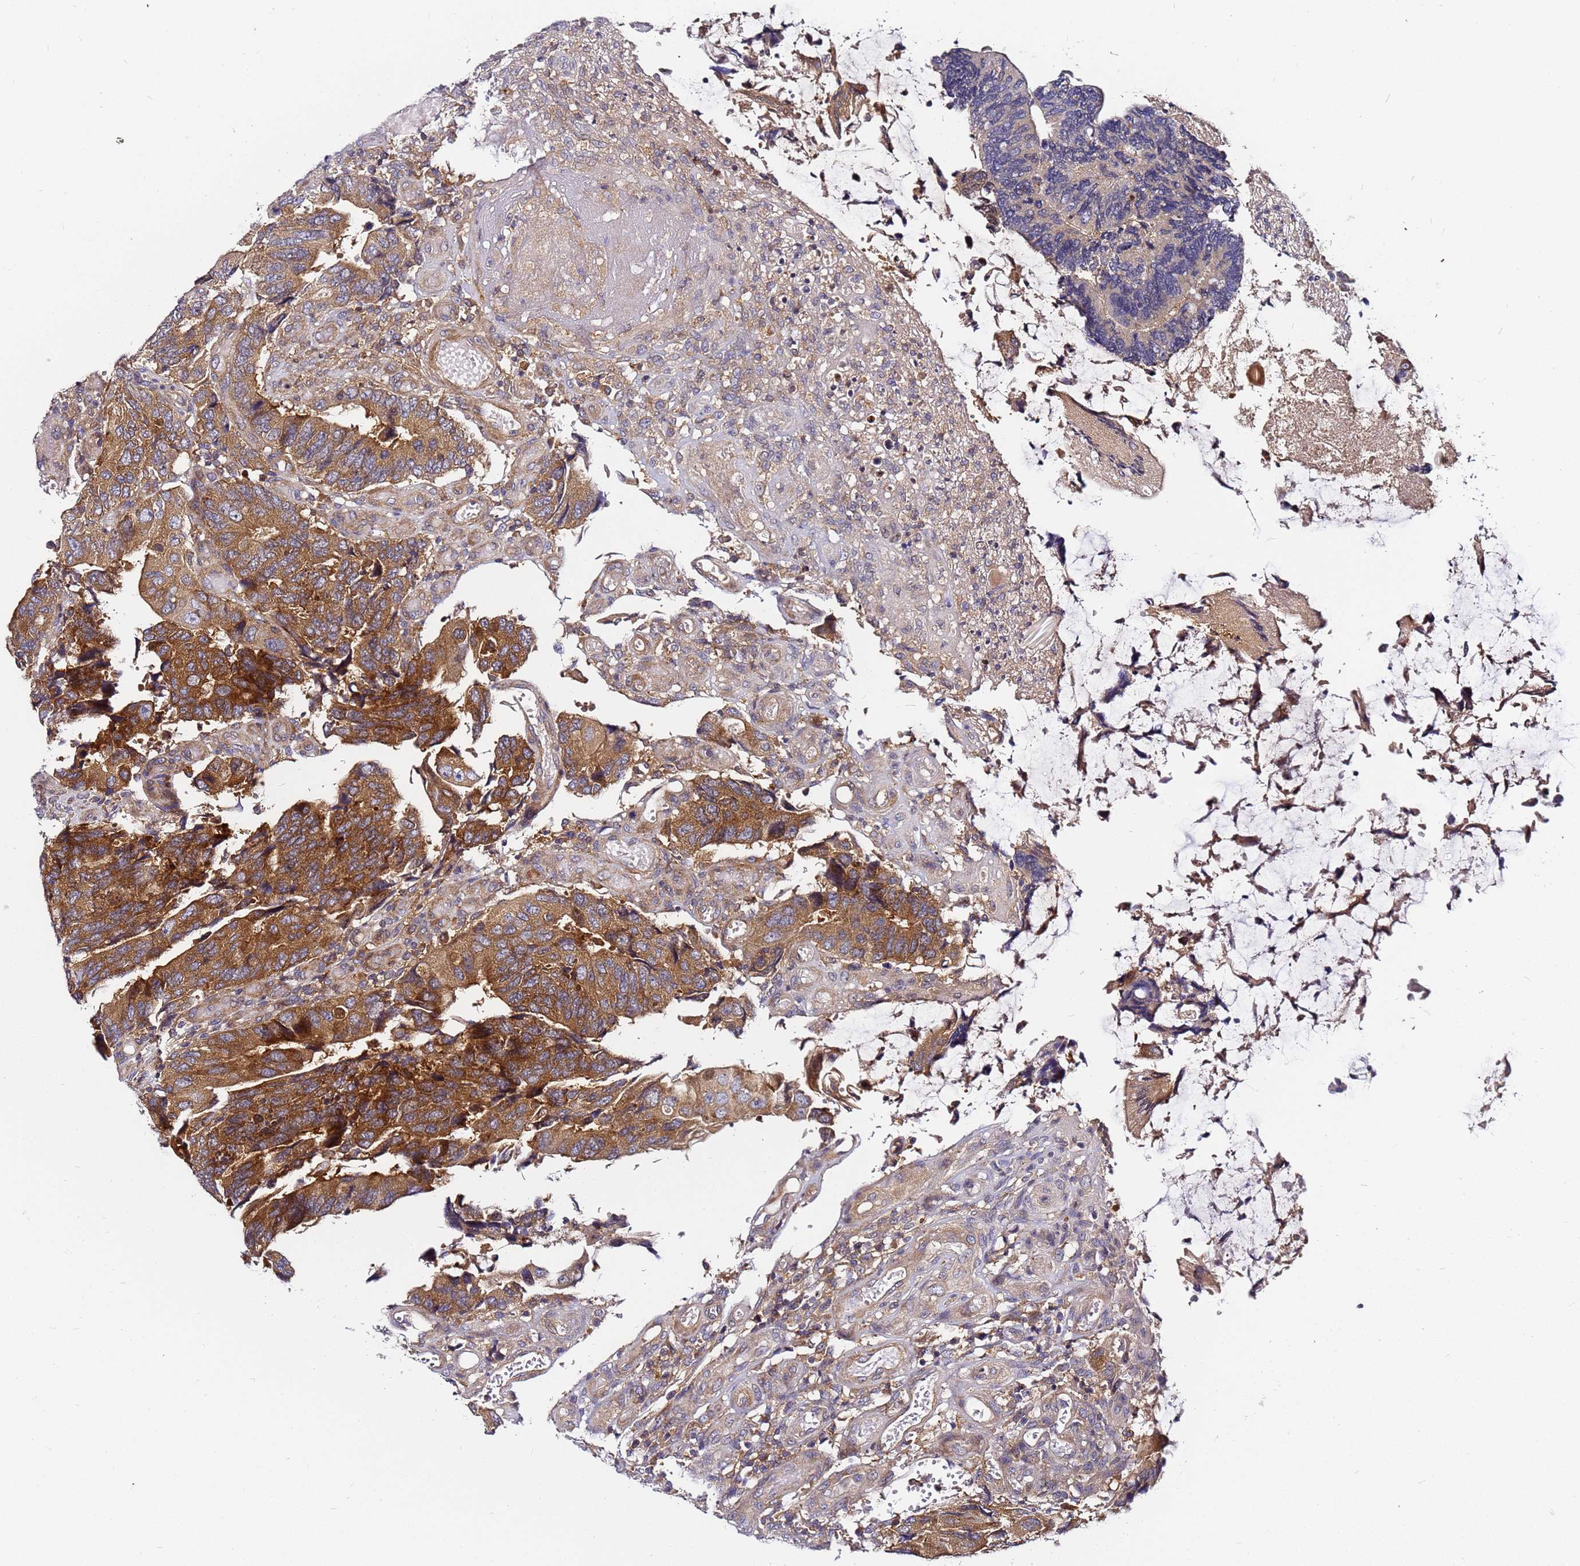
{"staining": {"intensity": "strong", "quantity": ">75%", "location": "cytoplasmic/membranous"}, "tissue": "colorectal cancer", "cell_type": "Tumor cells", "image_type": "cancer", "snomed": [{"axis": "morphology", "description": "Adenocarcinoma, NOS"}, {"axis": "topography", "description": "Colon"}], "caption": "An image of human colorectal adenocarcinoma stained for a protein exhibits strong cytoplasmic/membranous brown staining in tumor cells.", "gene": "CHM", "patient": {"sex": "male", "age": 87}}